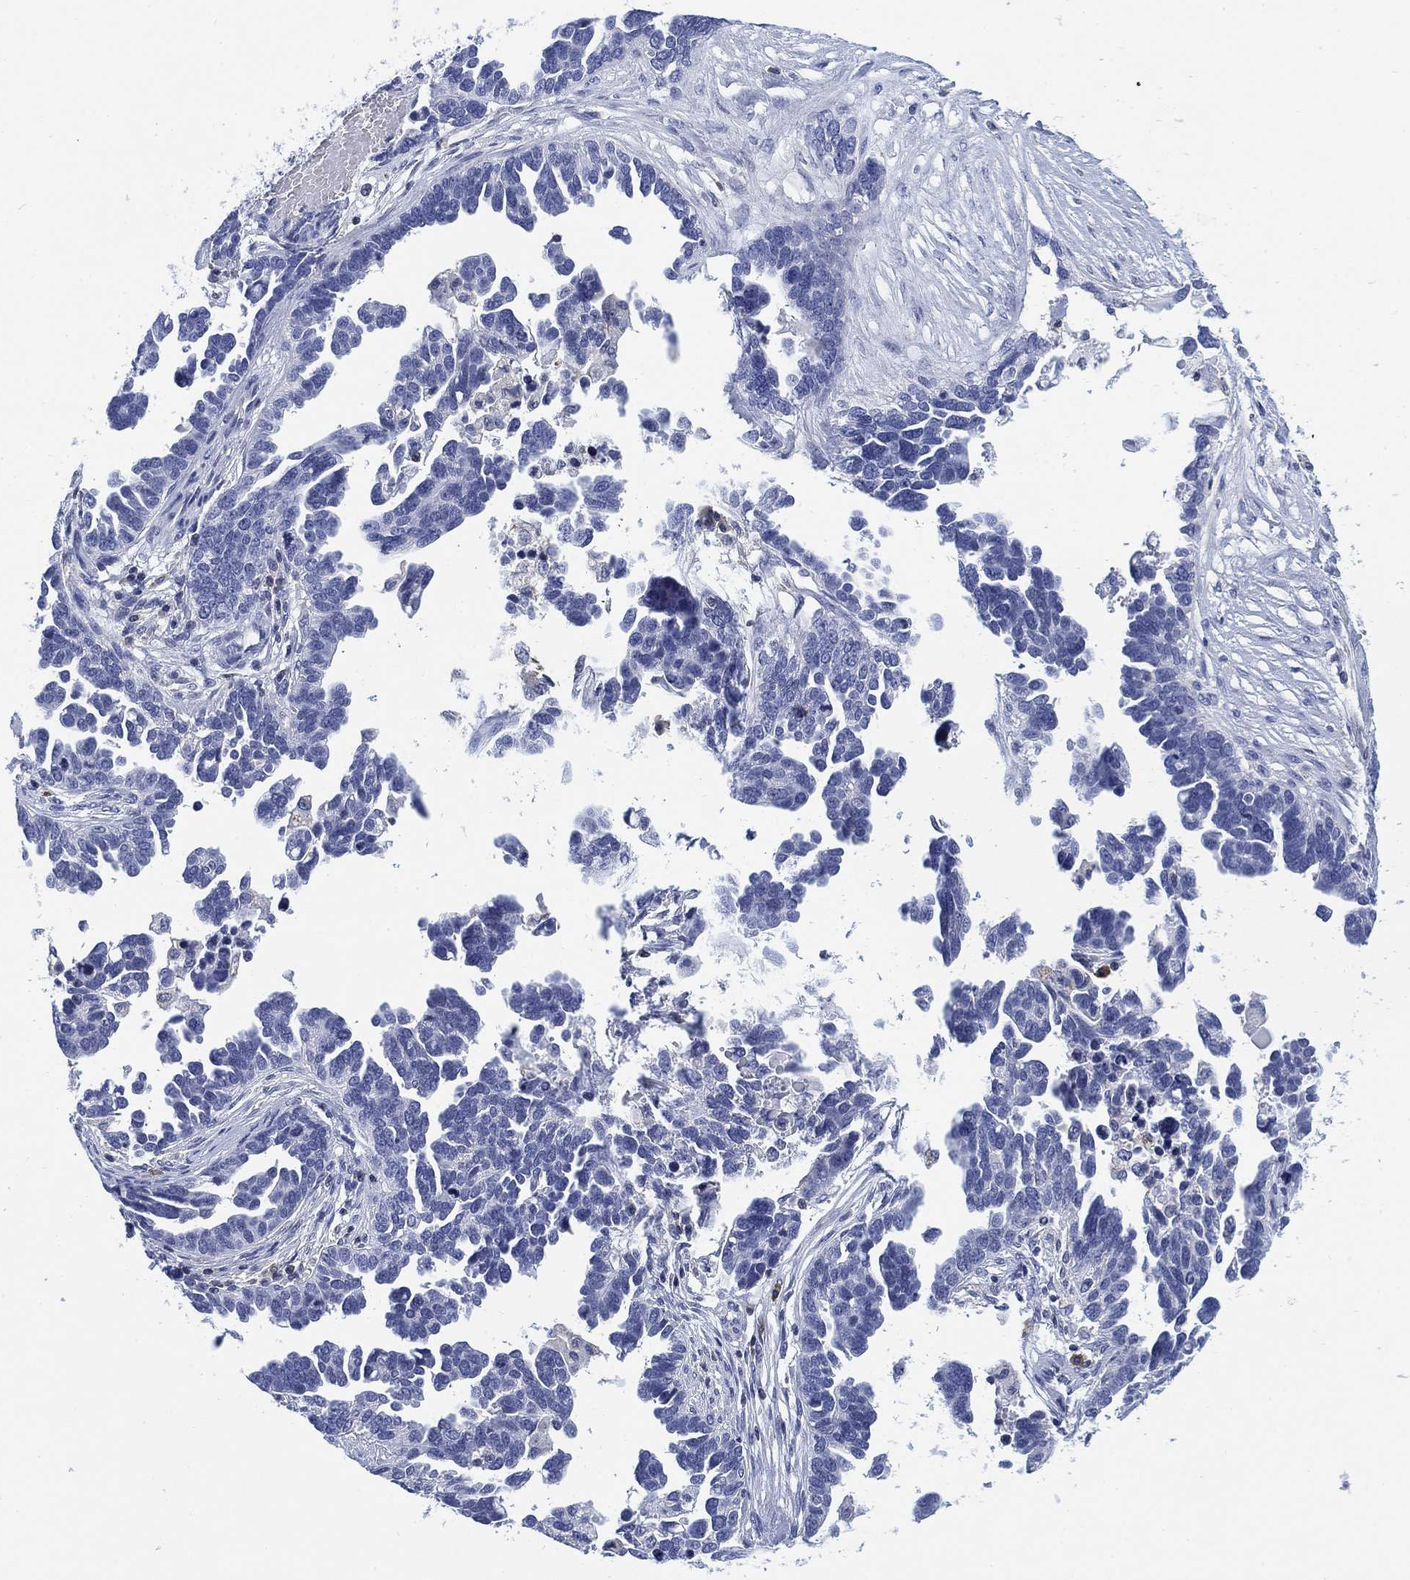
{"staining": {"intensity": "negative", "quantity": "none", "location": "none"}, "tissue": "ovarian cancer", "cell_type": "Tumor cells", "image_type": "cancer", "snomed": [{"axis": "morphology", "description": "Cystadenocarcinoma, serous, NOS"}, {"axis": "topography", "description": "Ovary"}], "caption": "IHC photomicrograph of neoplastic tissue: human ovarian cancer stained with DAB (3,3'-diaminobenzidine) exhibits no significant protein staining in tumor cells. The staining is performed using DAB (3,3'-diaminobenzidine) brown chromogen with nuclei counter-stained in using hematoxylin.", "gene": "FYB1", "patient": {"sex": "female", "age": 54}}